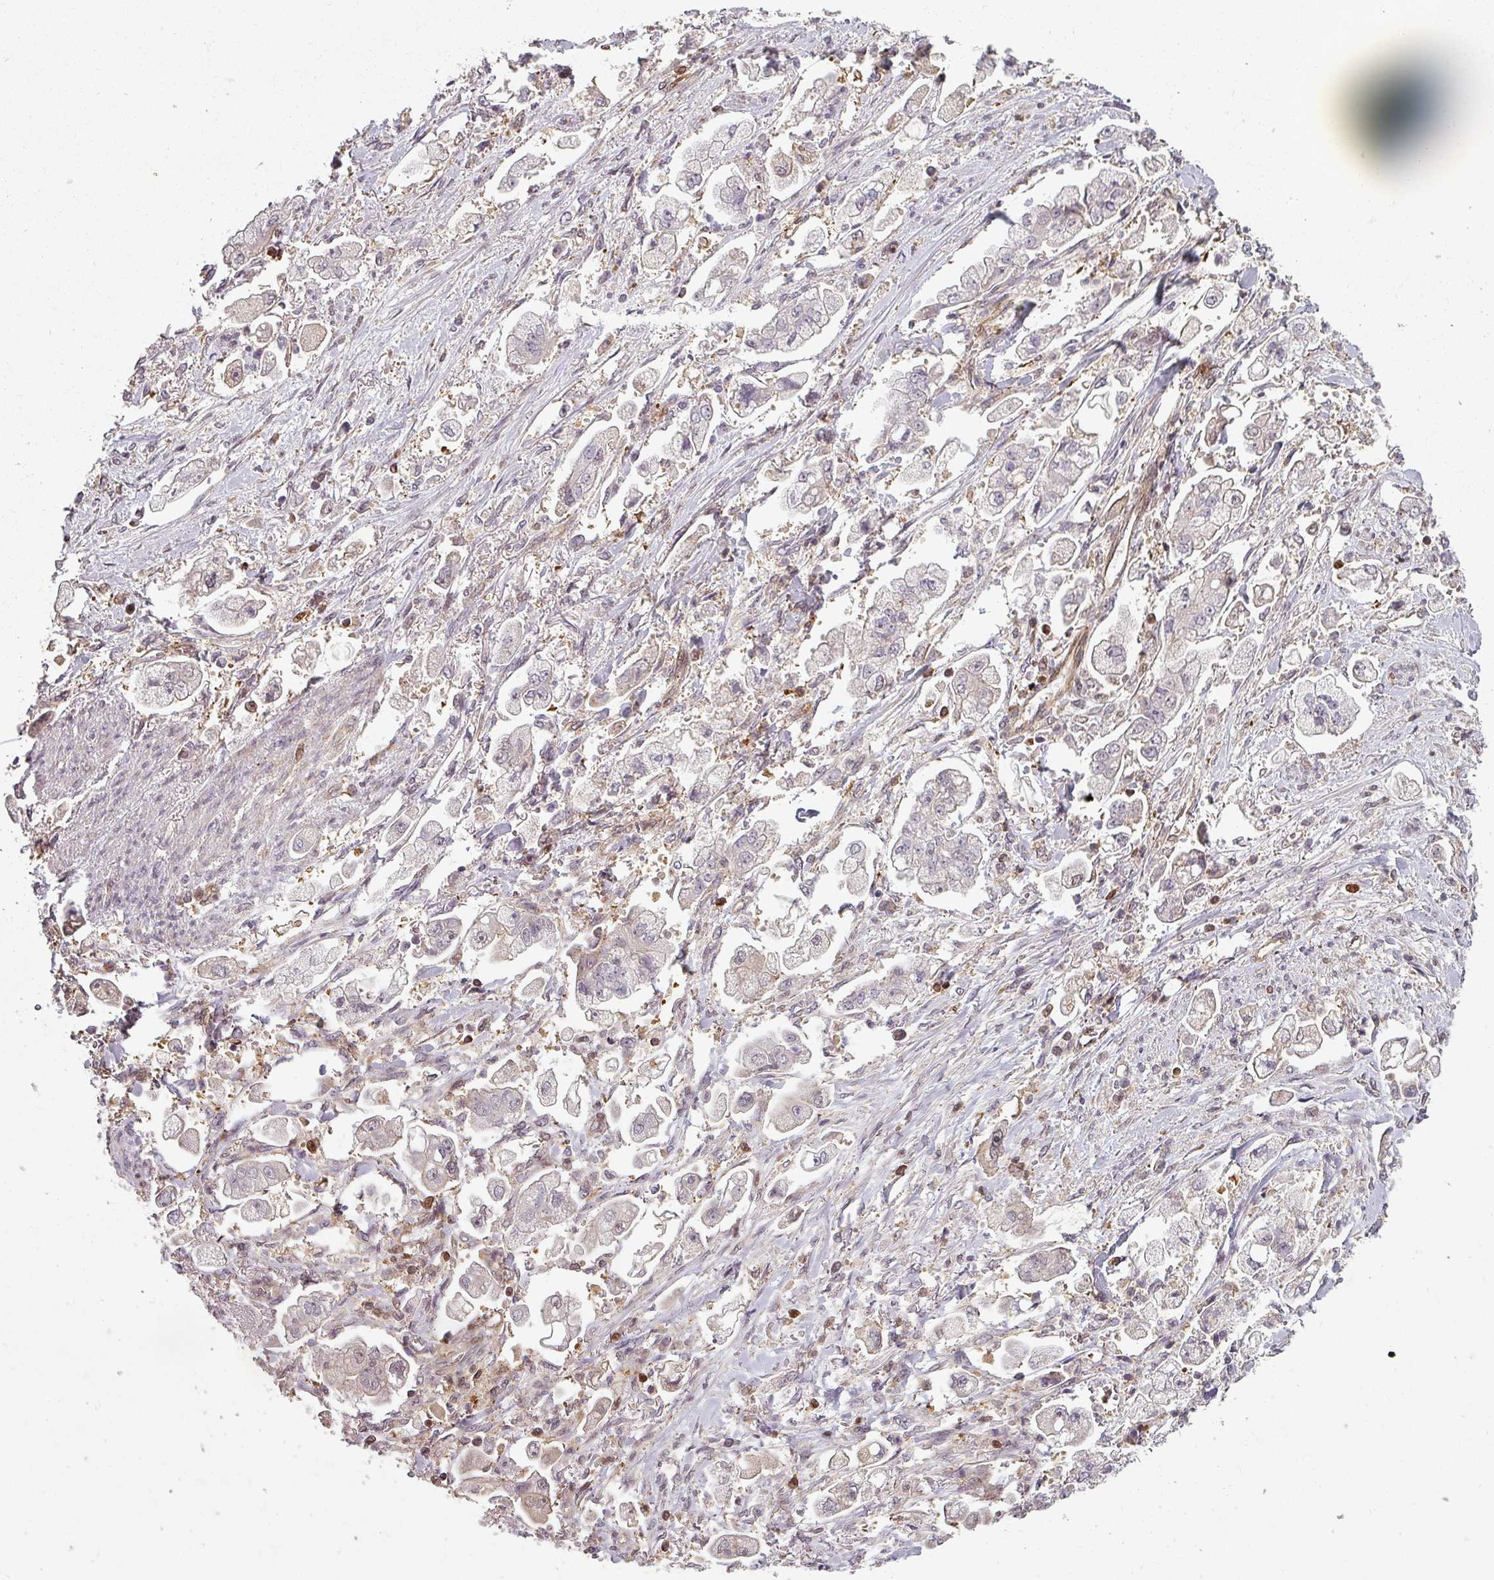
{"staining": {"intensity": "negative", "quantity": "none", "location": "none"}, "tissue": "stomach cancer", "cell_type": "Tumor cells", "image_type": "cancer", "snomed": [{"axis": "morphology", "description": "Adenocarcinoma, NOS"}, {"axis": "topography", "description": "Stomach"}], "caption": "A histopathology image of human stomach cancer is negative for staining in tumor cells.", "gene": "CLIC1", "patient": {"sex": "male", "age": 62}}